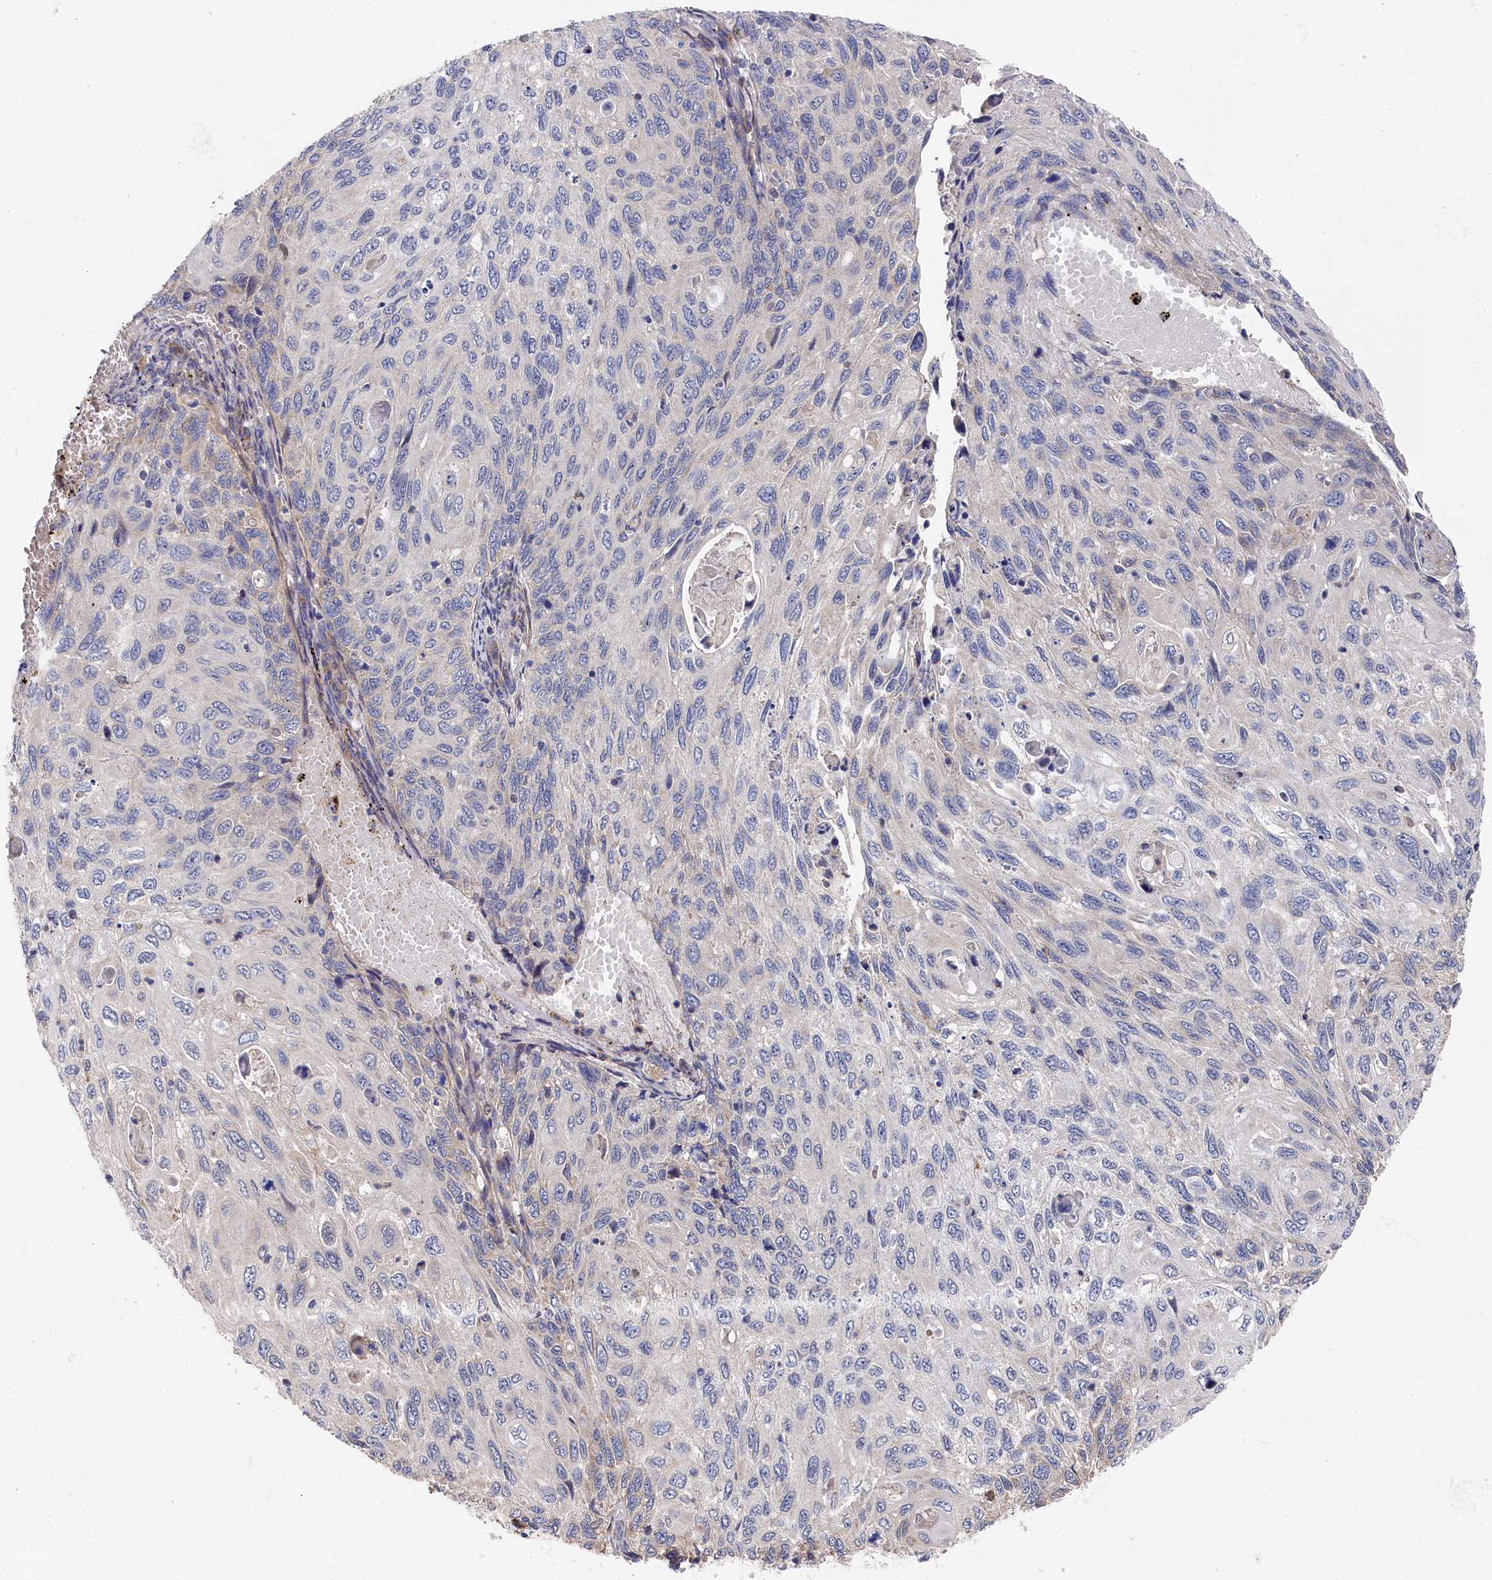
{"staining": {"intensity": "negative", "quantity": "none", "location": "none"}, "tissue": "cervical cancer", "cell_type": "Tumor cells", "image_type": "cancer", "snomed": [{"axis": "morphology", "description": "Squamous cell carcinoma, NOS"}, {"axis": "topography", "description": "Cervix"}], "caption": "DAB immunohistochemical staining of human cervical cancer (squamous cell carcinoma) displays no significant staining in tumor cells. The staining is performed using DAB (3,3'-diaminobenzidine) brown chromogen with nuclei counter-stained in using hematoxylin.", "gene": "CYB5D2", "patient": {"sex": "female", "age": 70}}